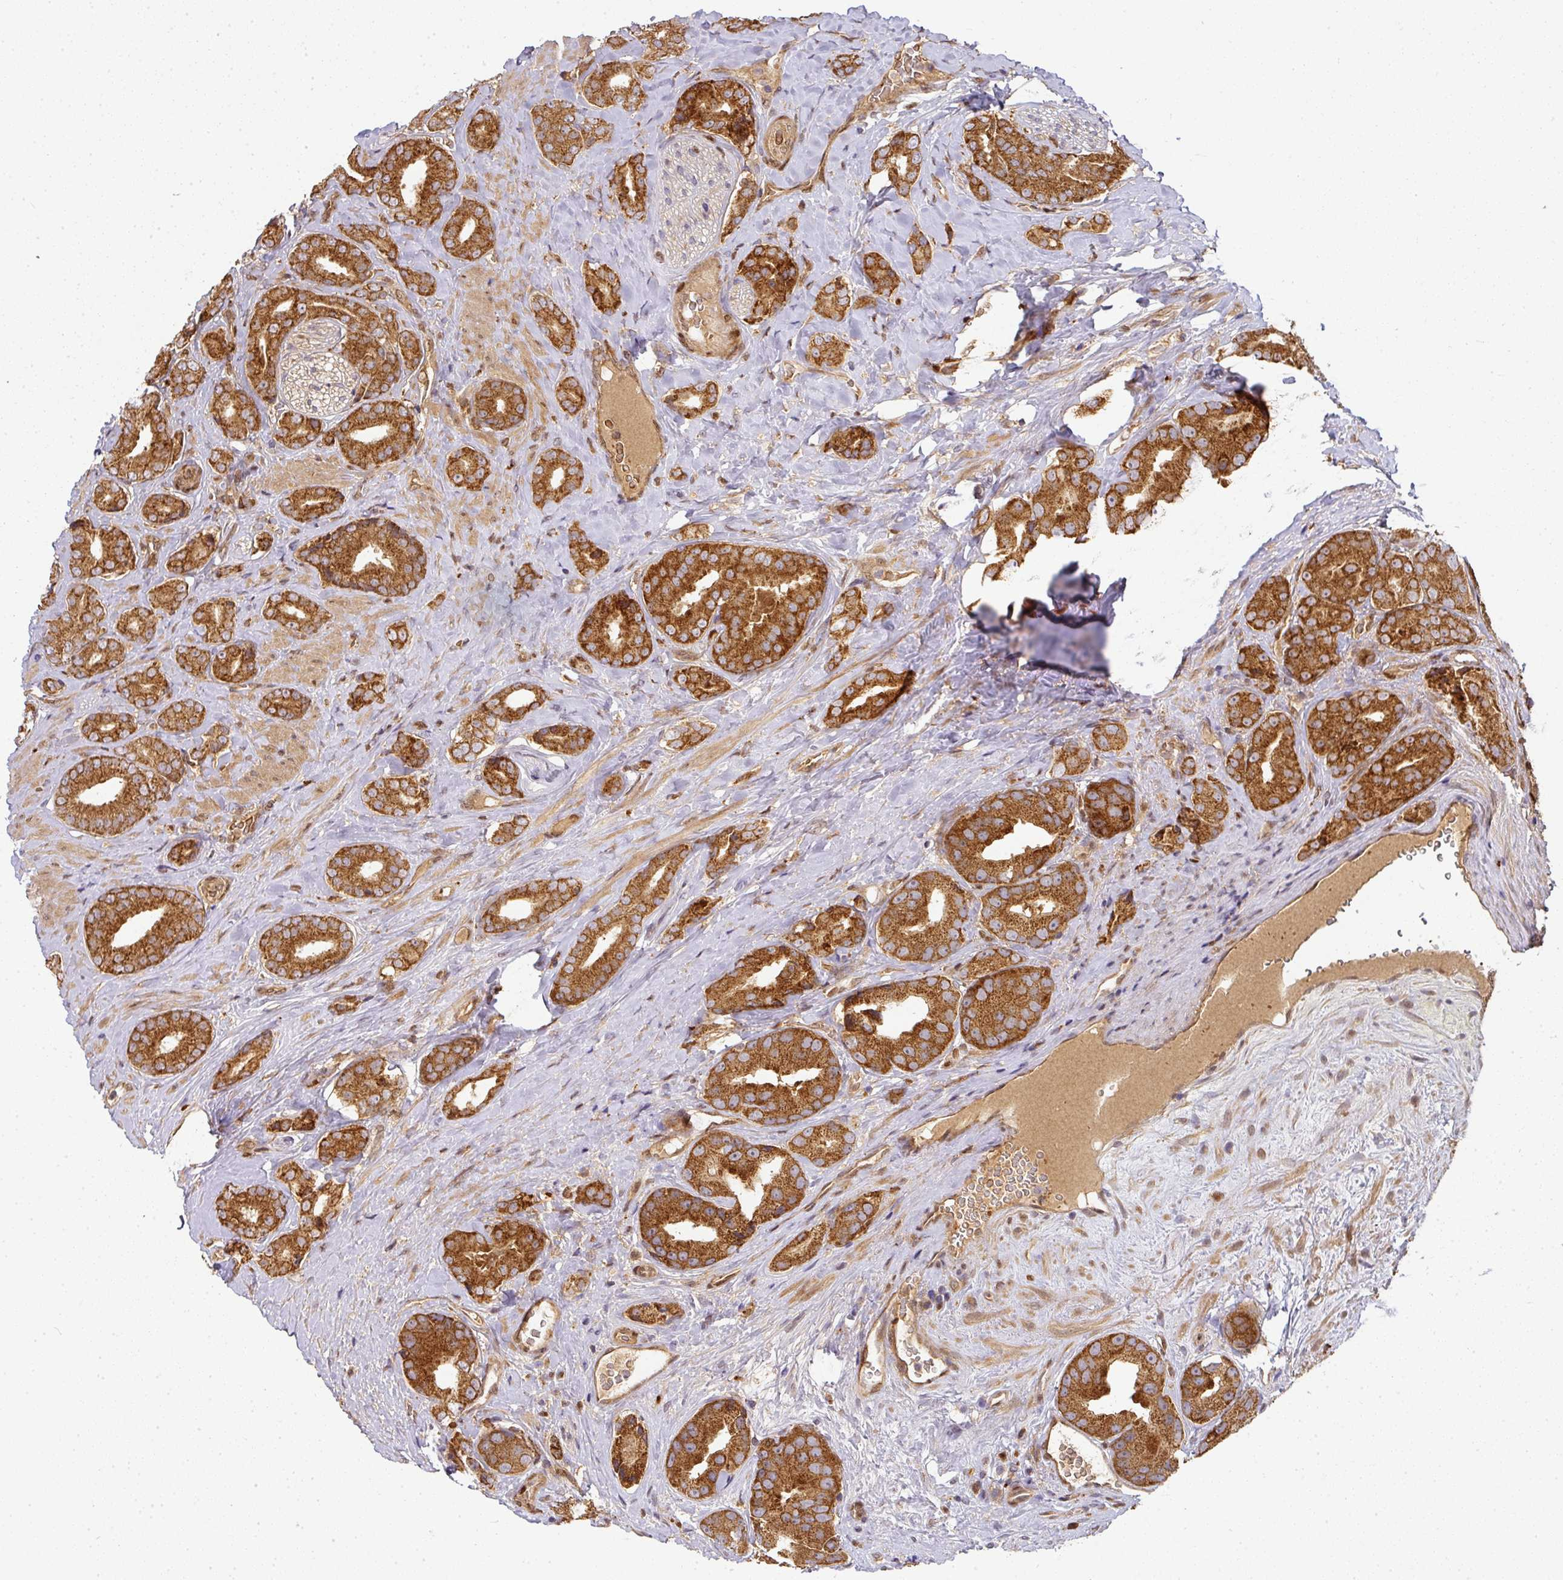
{"staining": {"intensity": "strong", "quantity": ">75%", "location": "cytoplasmic/membranous"}, "tissue": "prostate cancer", "cell_type": "Tumor cells", "image_type": "cancer", "snomed": [{"axis": "morphology", "description": "Adenocarcinoma, High grade"}, {"axis": "topography", "description": "Prostate"}], "caption": "The micrograph displays staining of high-grade adenocarcinoma (prostate), revealing strong cytoplasmic/membranous protein expression (brown color) within tumor cells. The protein is shown in brown color, while the nuclei are stained blue.", "gene": "MALSU1", "patient": {"sex": "male", "age": 63}}